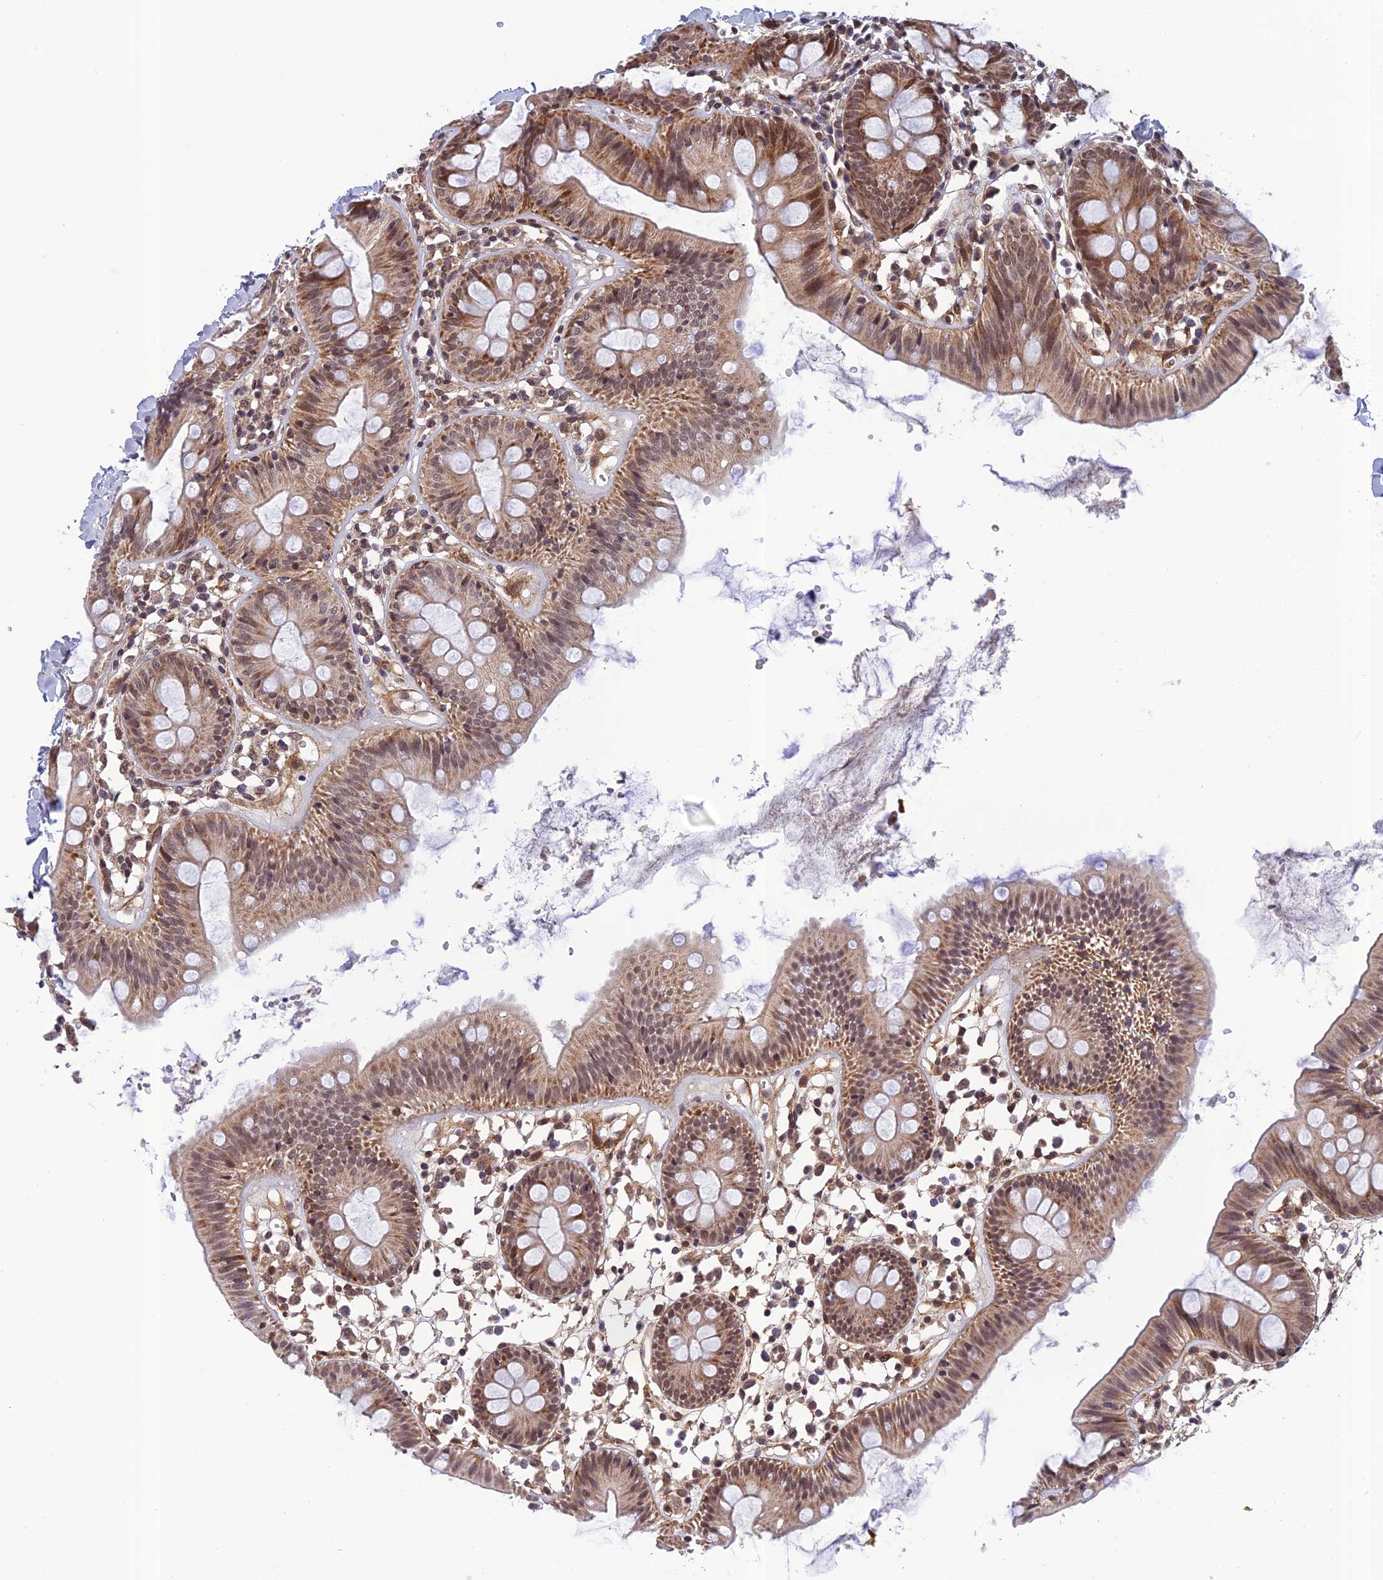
{"staining": {"intensity": "weak", "quantity": ">75%", "location": "cytoplasmic/membranous"}, "tissue": "colon", "cell_type": "Endothelial cells", "image_type": "normal", "snomed": [{"axis": "morphology", "description": "Normal tissue, NOS"}, {"axis": "topography", "description": "Colon"}], "caption": "Protein staining of benign colon shows weak cytoplasmic/membranous positivity in approximately >75% of endothelial cells.", "gene": "REXO1", "patient": {"sex": "male", "age": 56}}